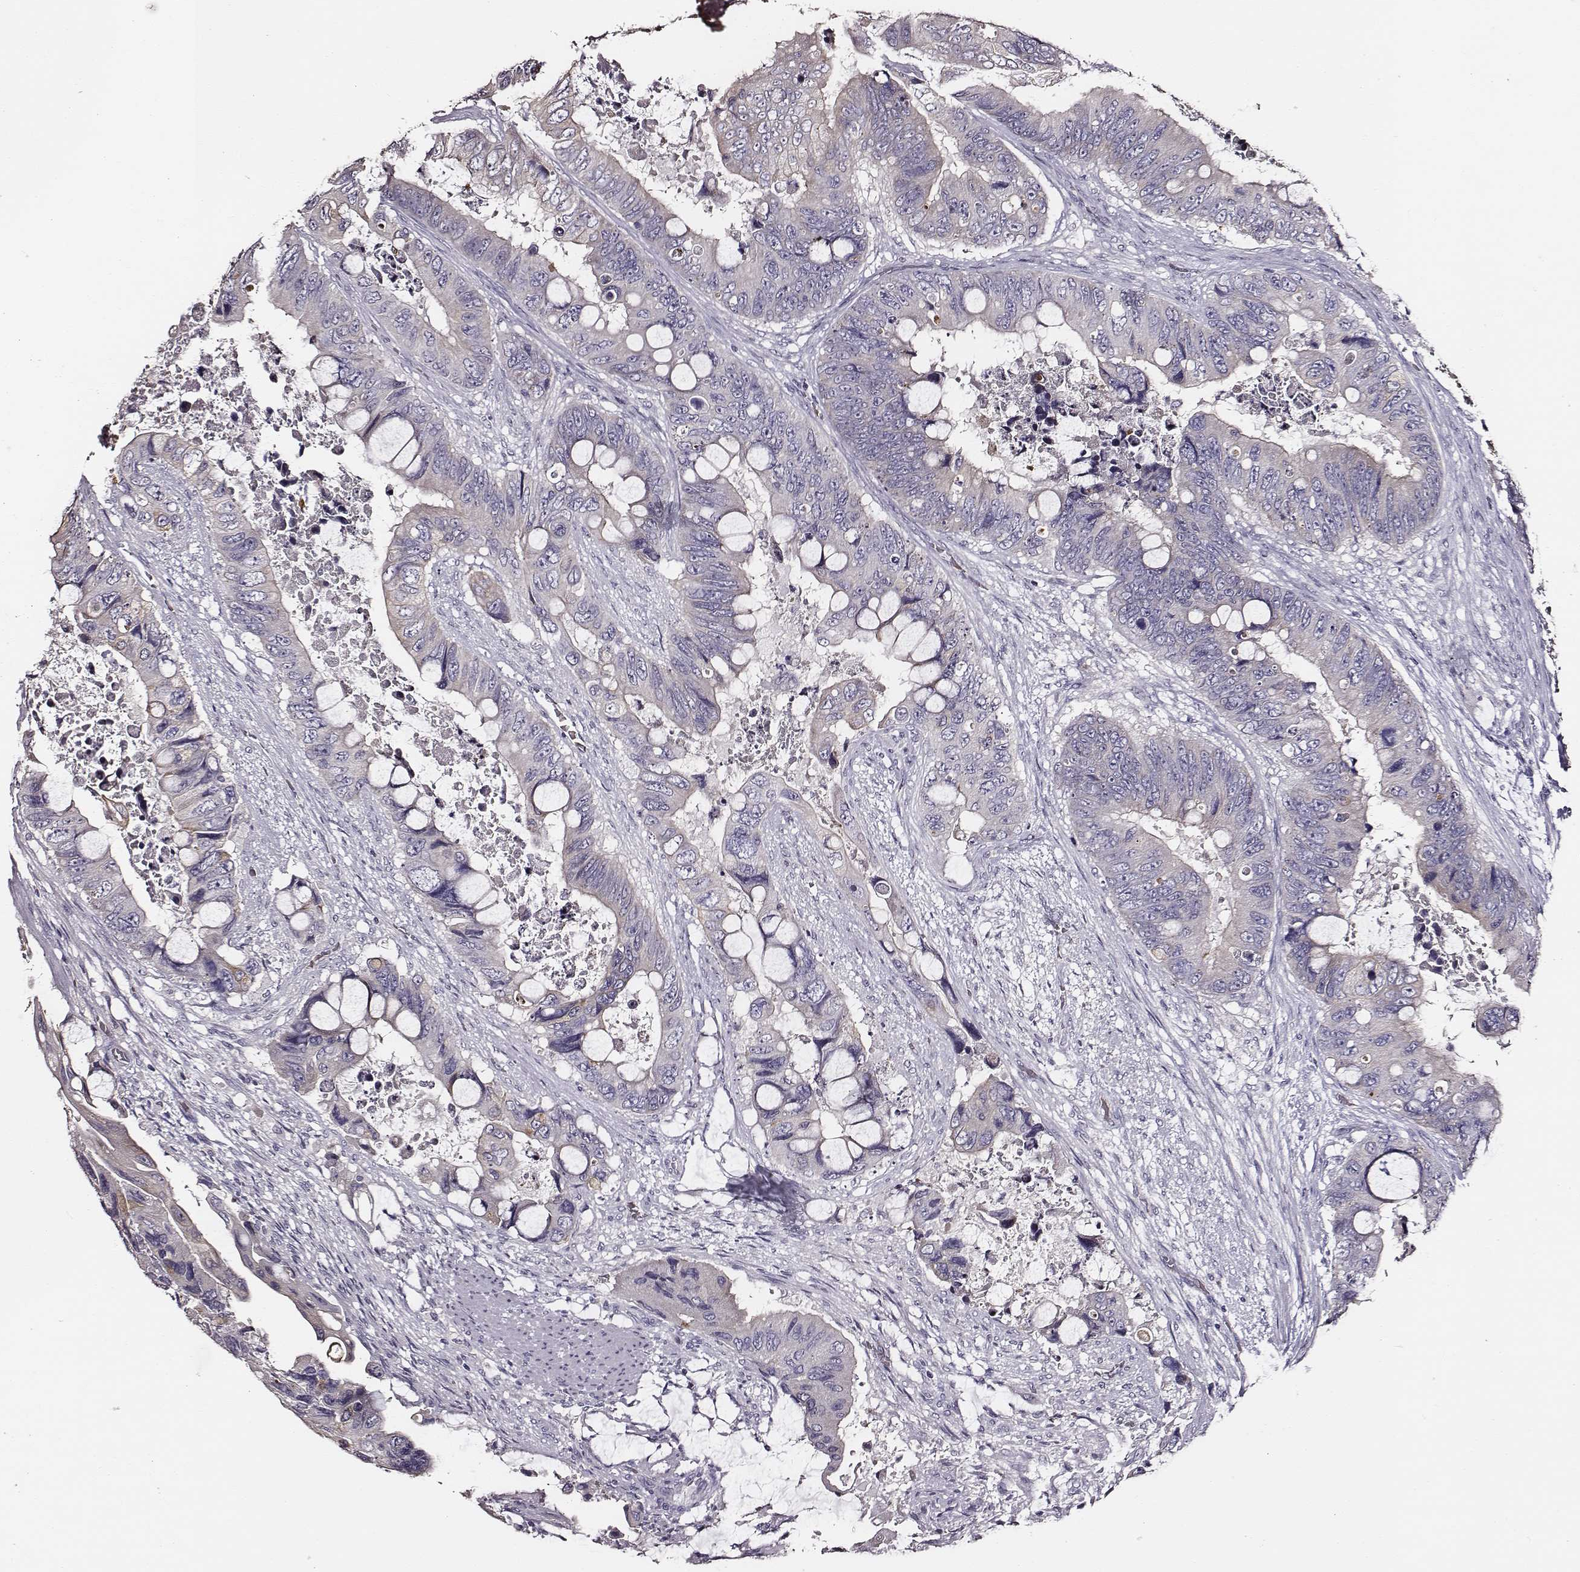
{"staining": {"intensity": "negative", "quantity": "none", "location": "none"}, "tissue": "colorectal cancer", "cell_type": "Tumor cells", "image_type": "cancer", "snomed": [{"axis": "morphology", "description": "Adenocarcinoma, NOS"}, {"axis": "topography", "description": "Rectum"}], "caption": "The immunohistochemistry (IHC) histopathology image has no significant positivity in tumor cells of adenocarcinoma (colorectal) tissue.", "gene": "AADAT", "patient": {"sex": "male", "age": 63}}